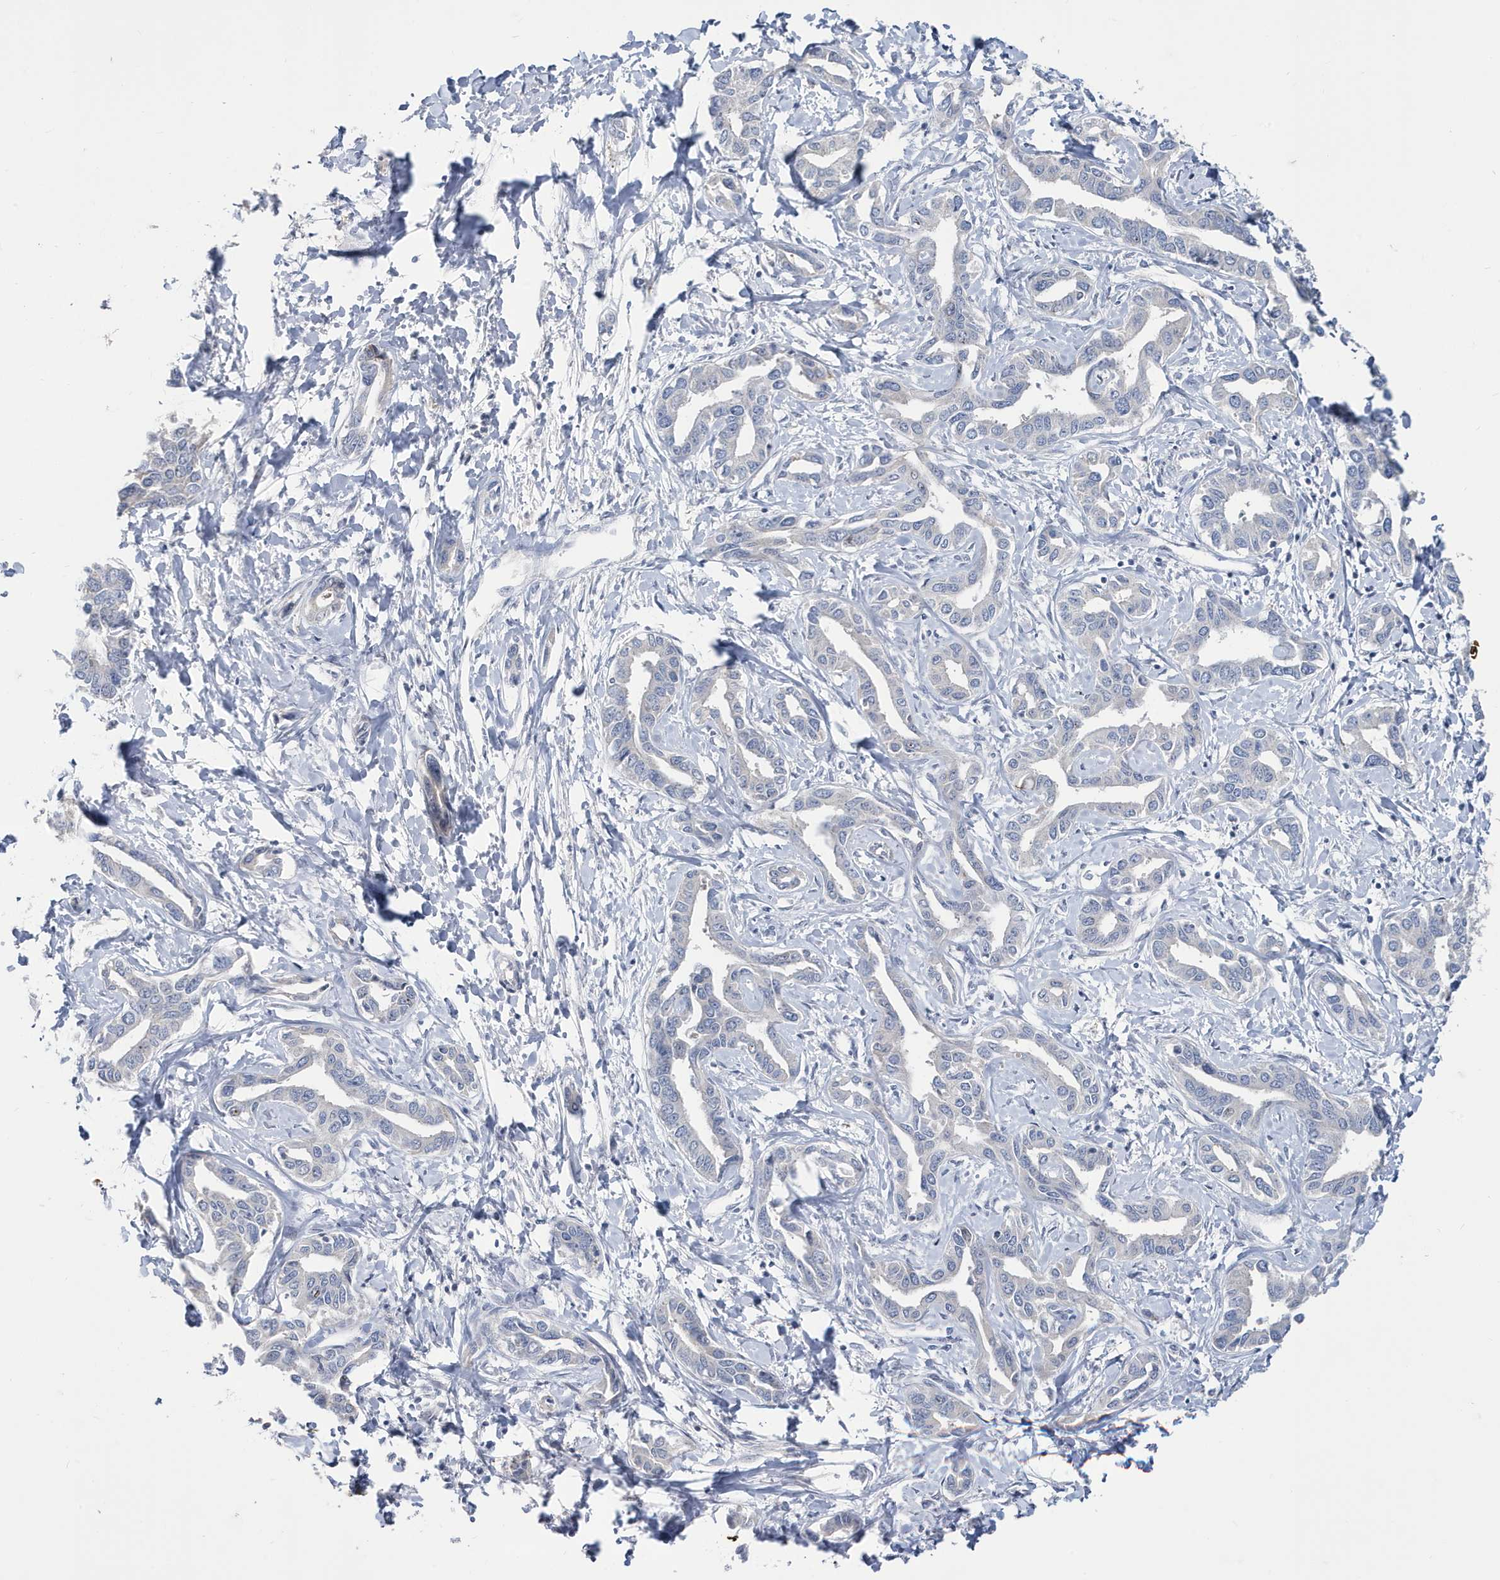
{"staining": {"intensity": "negative", "quantity": "none", "location": "none"}, "tissue": "liver cancer", "cell_type": "Tumor cells", "image_type": "cancer", "snomed": [{"axis": "morphology", "description": "Cholangiocarcinoma"}, {"axis": "topography", "description": "Liver"}], "caption": "Protein analysis of liver cholangiocarcinoma demonstrates no significant expression in tumor cells.", "gene": "ZNF654", "patient": {"sex": "male", "age": 59}}